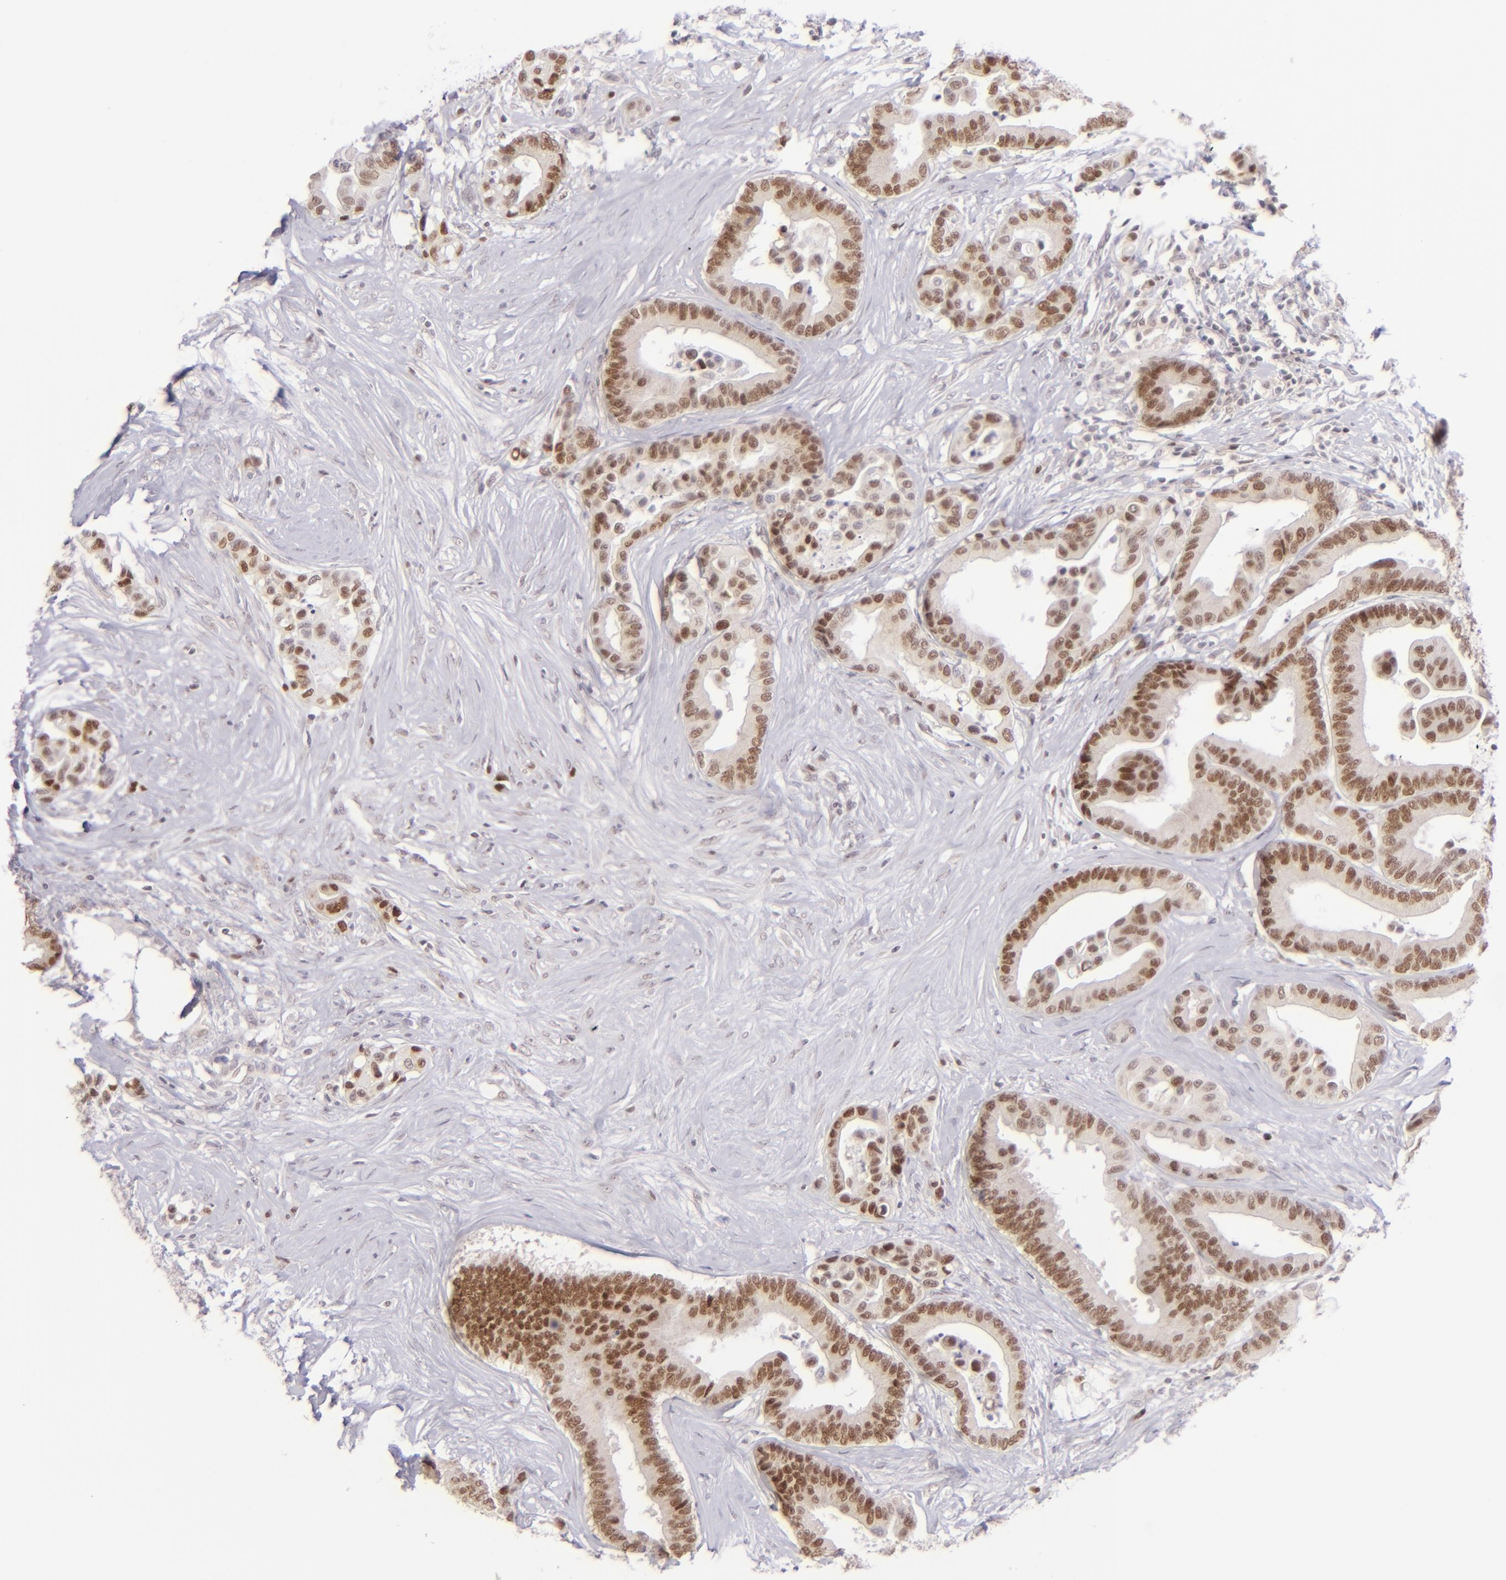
{"staining": {"intensity": "moderate", "quantity": ">75%", "location": "nuclear"}, "tissue": "colorectal cancer", "cell_type": "Tumor cells", "image_type": "cancer", "snomed": [{"axis": "morphology", "description": "Adenocarcinoma, NOS"}, {"axis": "topography", "description": "Colon"}], "caption": "Tumor cells show moderate nuclear staining in approximately >75% of cells in colorectal cancer.", "gene": "POU2F1", "patient": {"sex": "male", "age": 82}}